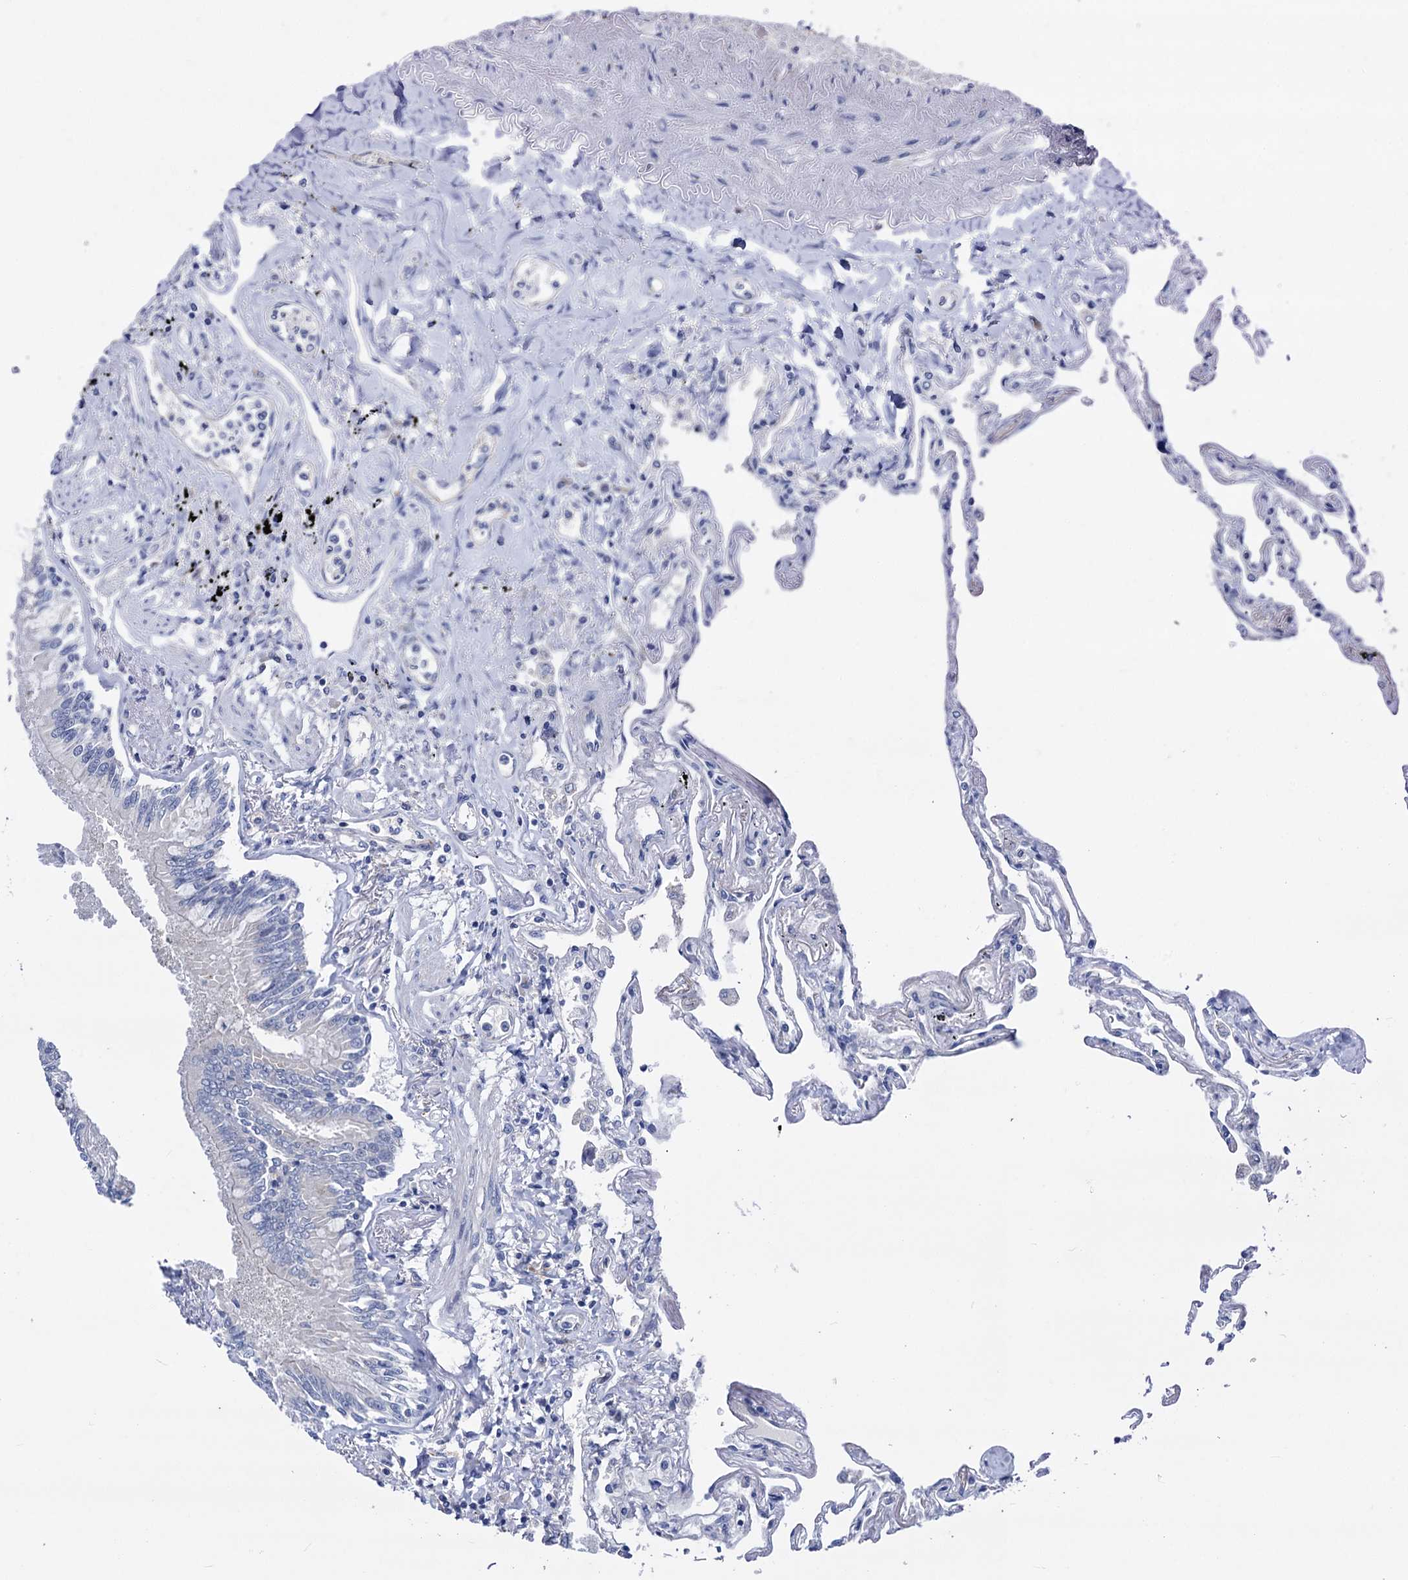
{"staining": {"intensity": "weak", "quantity": "<25%", "location": "cytoplasmic/membranous"}, "tissue": "lung", "cell_type": "Alveolar cells", "image_type": "normal", "snomed": [{"axis": "morphology", "description": "Normal tissue, NOS"}, {"axis": "topography", "description": "Lung"}], "caption": "DAB (3,3'-diaminobenzidine) immunohistochemical staining of normal lung reveals no significant staining in alveolar cells.", "gene": "ZNRD2", "patient": {"sex": "female", "age": 67}}